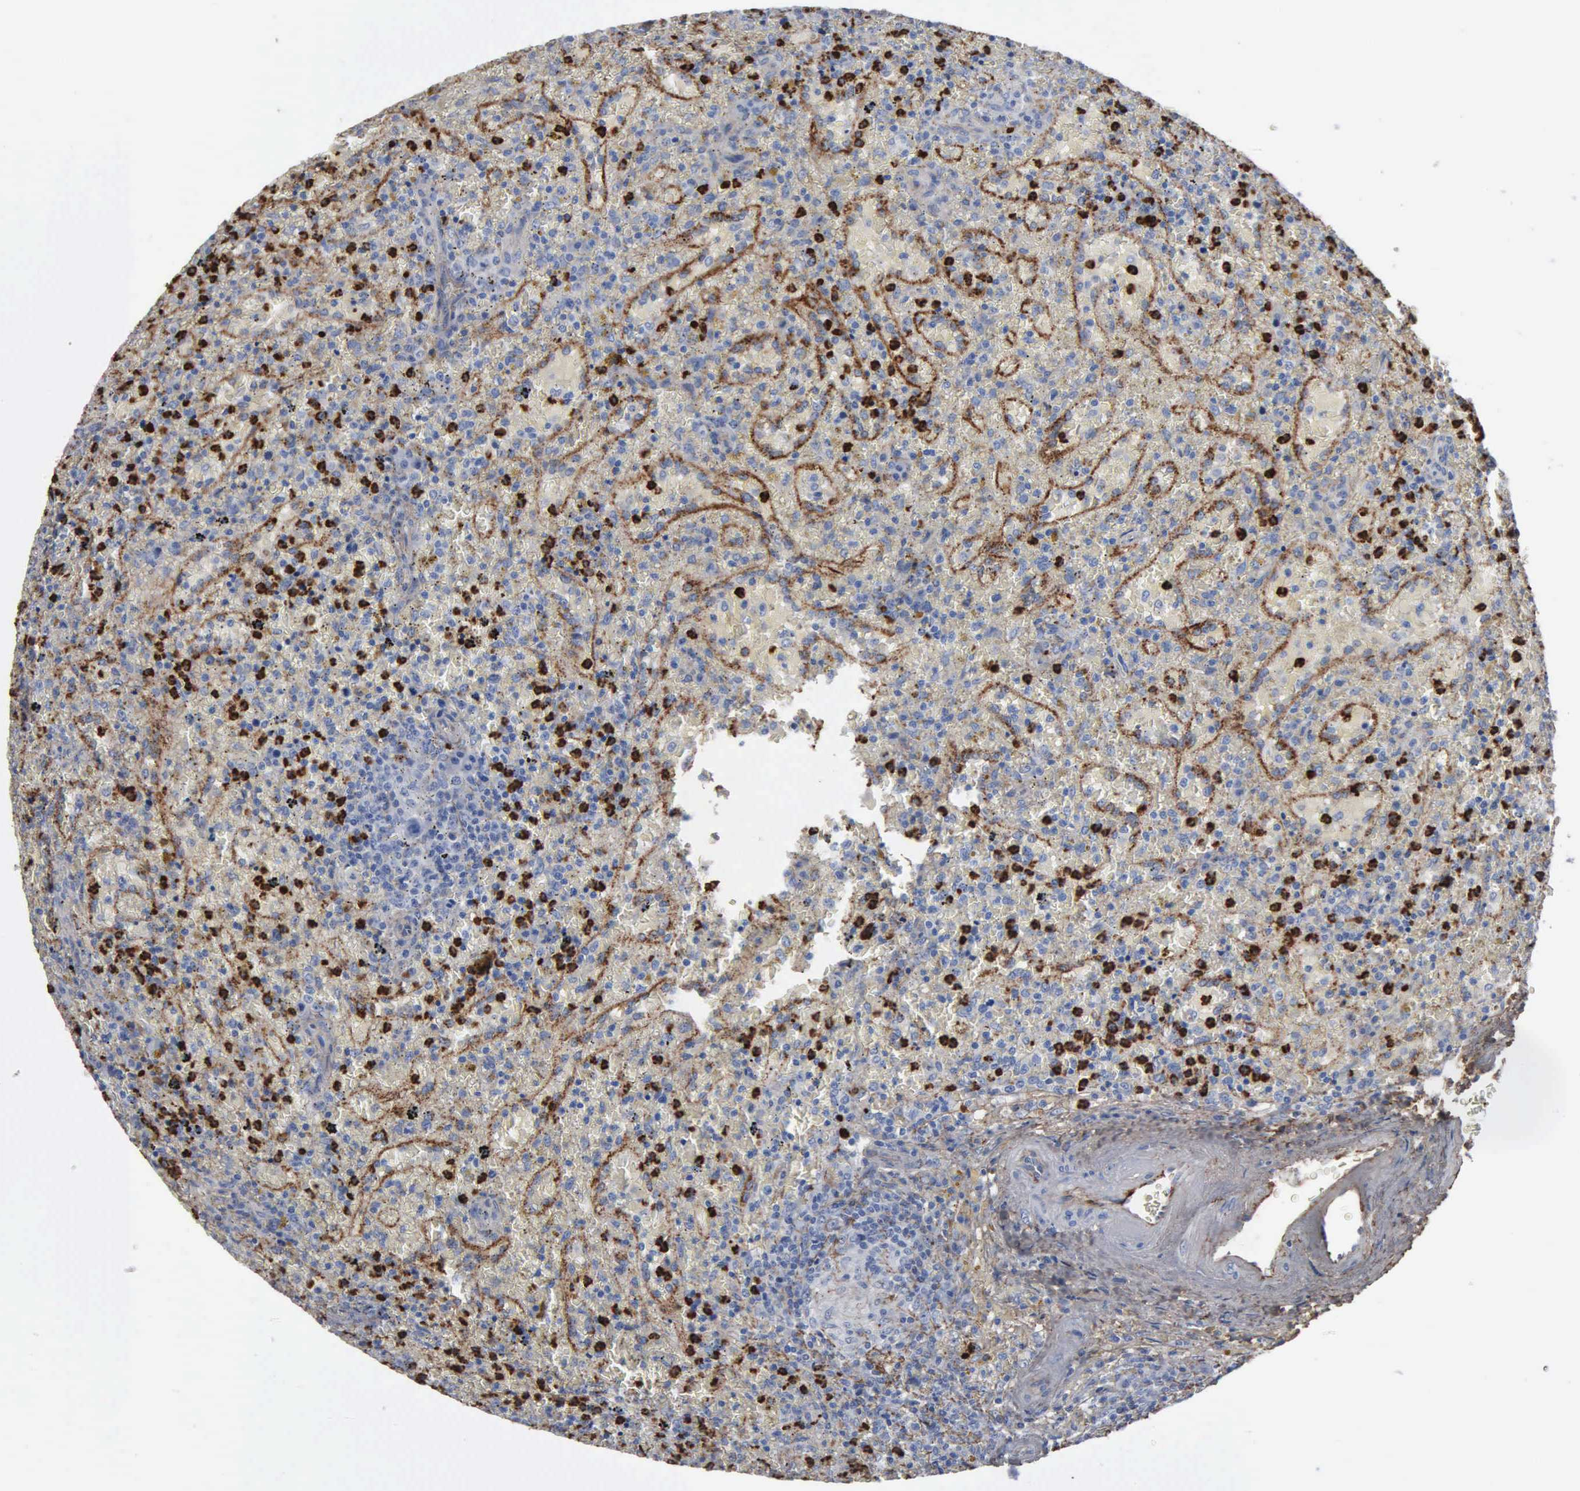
{"staining": {"intensity": "strong", "quantity": "<25%", "location": "cytoplasmic/membranous"}, "tissue": "lymphoma", "cell_type": "Tumor cells", "image_type": "cancer", "snomed": [{"axis": "morphology", "description": "Malignant lymphoma, non-Hodgkin's type, High grade"}, {"axis": "topography", "description": "Spleen"}, {"axis": "topography", "description": "Lymph node"}], "caption": "Strong cytoplasmic/membranous staining for a protein is present in approximately <25% of tumor cells of malignant lymphoma, non-Hodgkin's type (high-grade) using immunohistochemistry (IHC).", "gene": "FN1", "patient": {"sex": "female", "age": 70}}